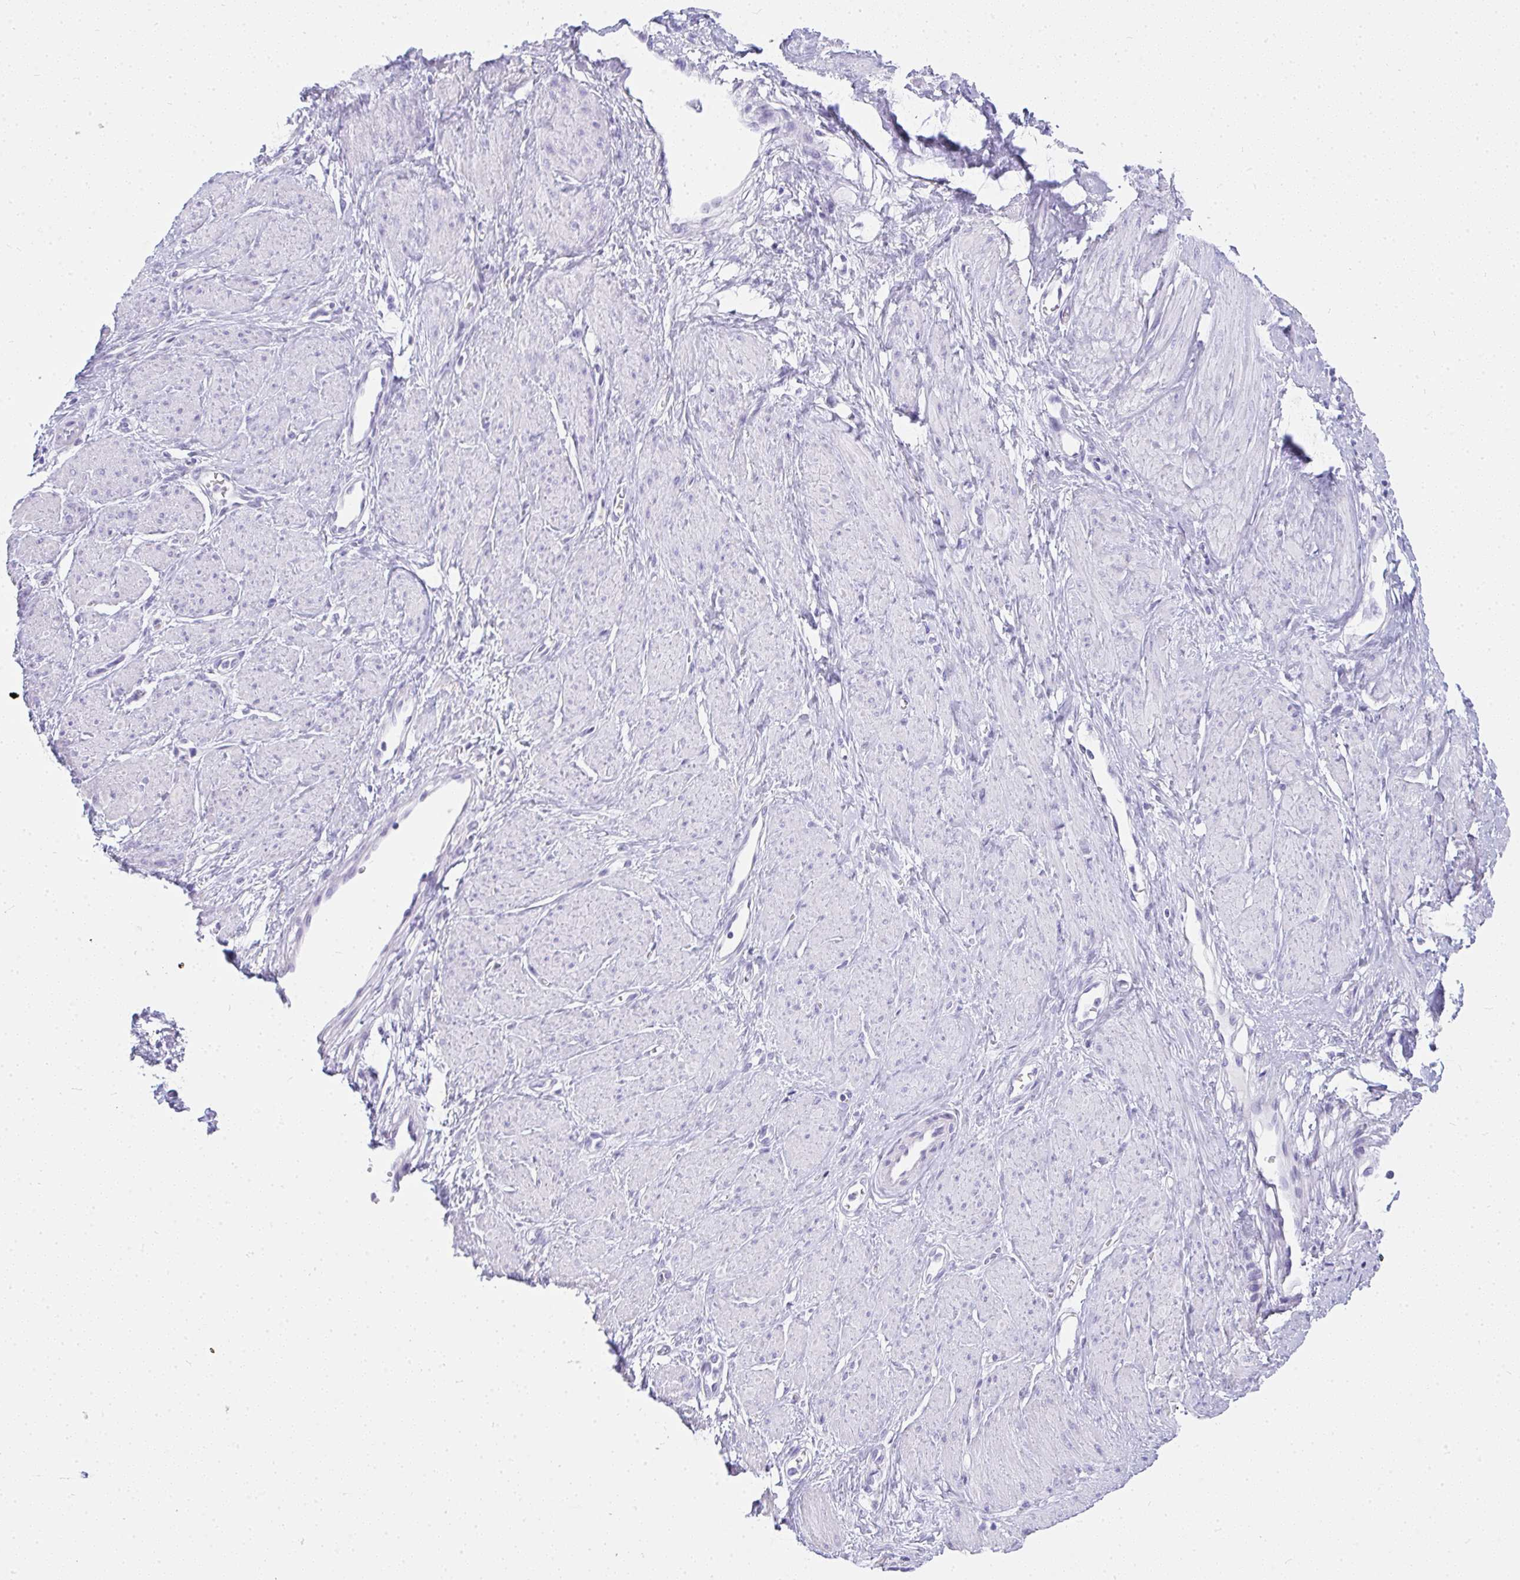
{"staining": {"intensity": "negative", "quantity": "none", "location": "none"}, "tissue": "smooth muscle", "cell_type": "Smooth muscle cells", "image_type": "normal", "snomed": [{"axis": "morphology", "description": "Normal tissue, NOS"}, {"axis": "topography", "description": "Smooth muscle"}, {"axis": "topography", "description": "Uterus"}], "caption": "High power microscopy image of an immunohistochemistry (IHC) micrograph of benign smooth muscle, revealing no significant expression in smooth muscle cells.", "gene": "OR5J2", "patient": {"sex": "female", "age": 39}}